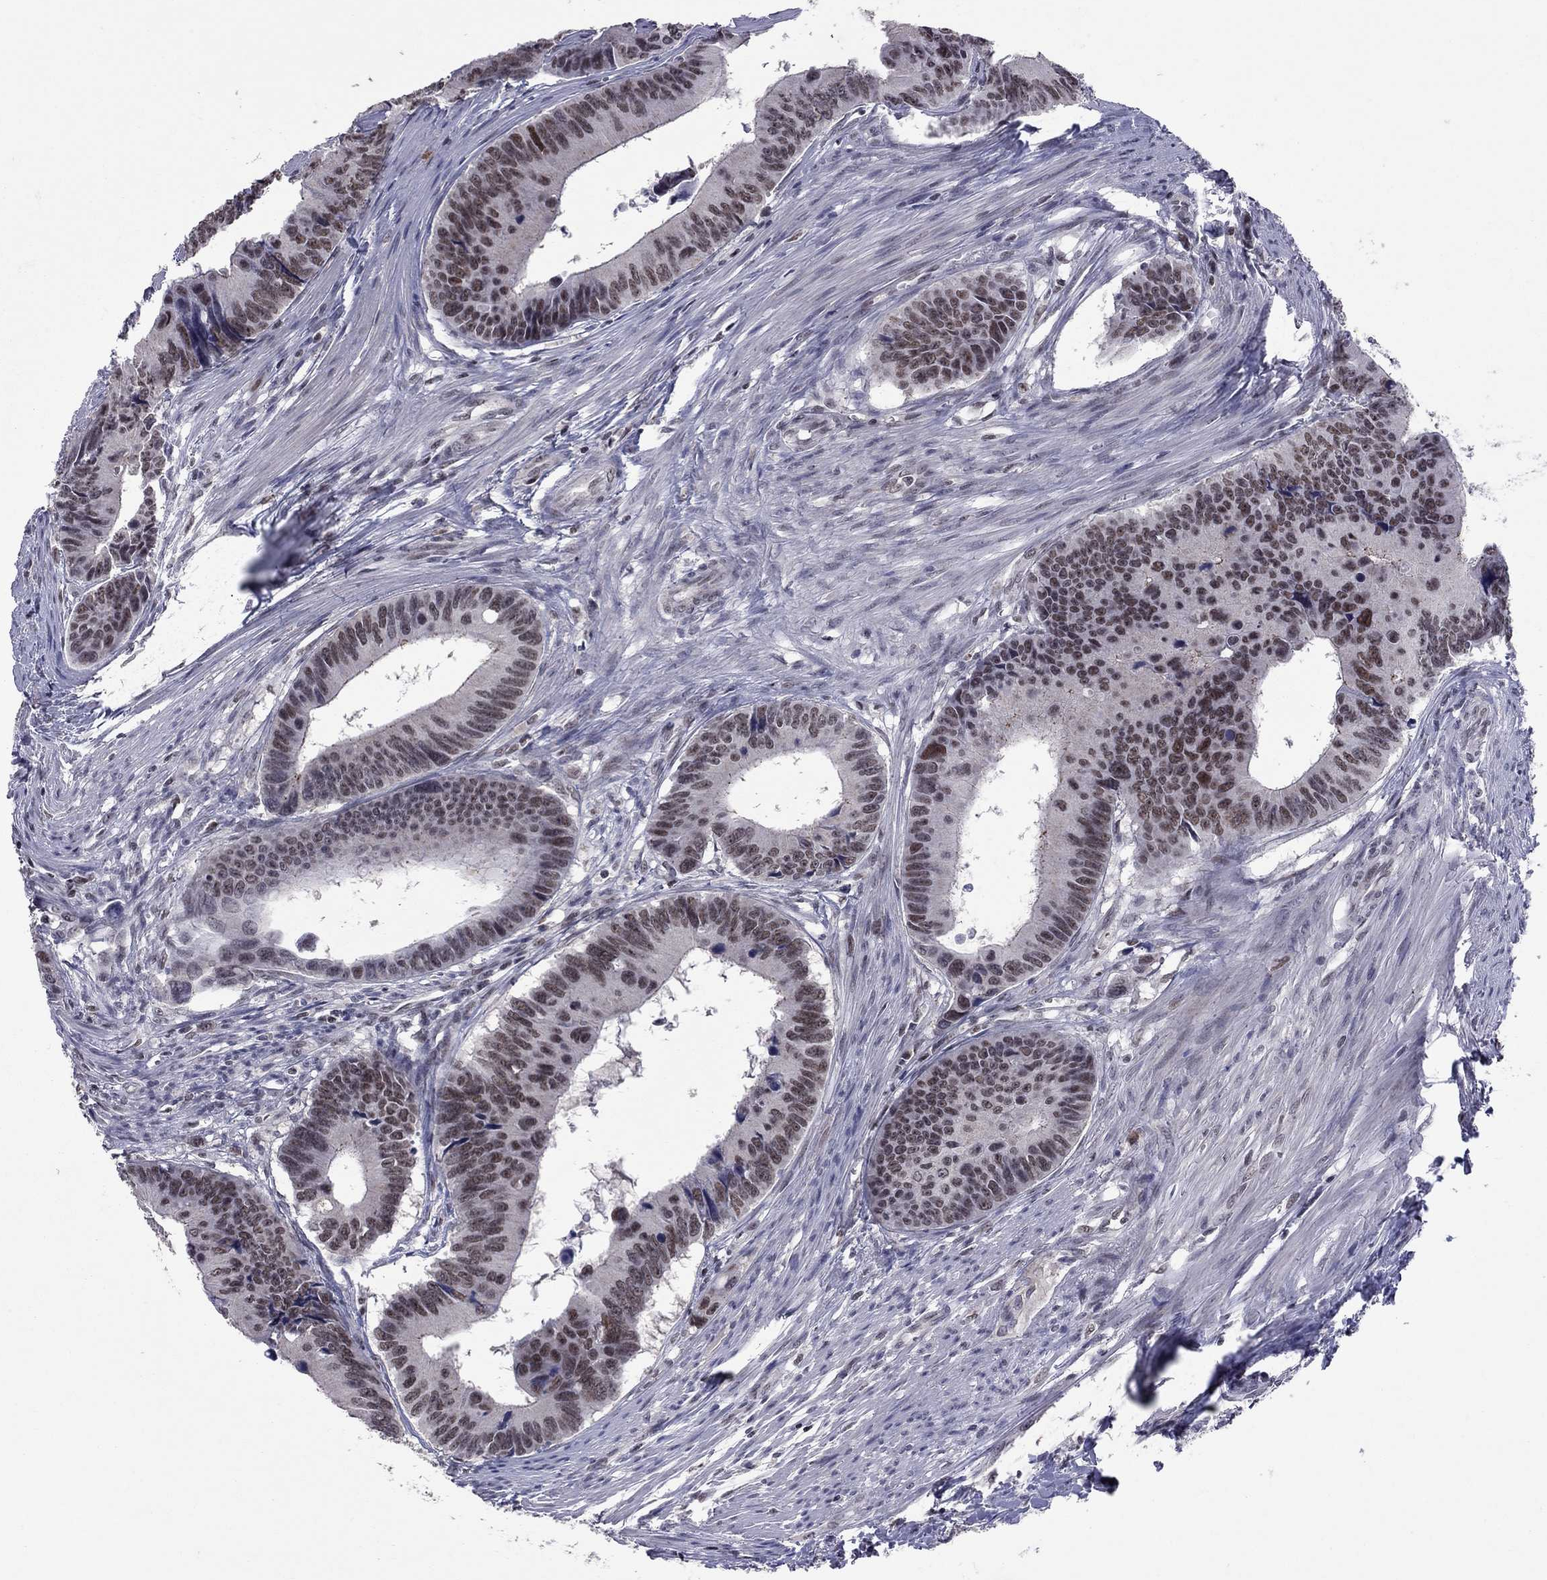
{"staining": {"intensity": "moderate", "quantity": "25%-75%", "location": "nuclear"}, "tissue": "colorectal cancer", "cell_type": "Tumor cells", "image_type": "cancer", "snomed": [{"axis": "morphology", "description": "Adenocarcinoma, NOS"}, {"axis": "topography", "description": "Colon"}], "caption": "Tumor cells demonstrate medium levels of moderate nuclear expression in approximately 25%-75% of cells in colorectal cancer.", "gene": "TAF9", "patient": {"sex": "female", "age": 87}}